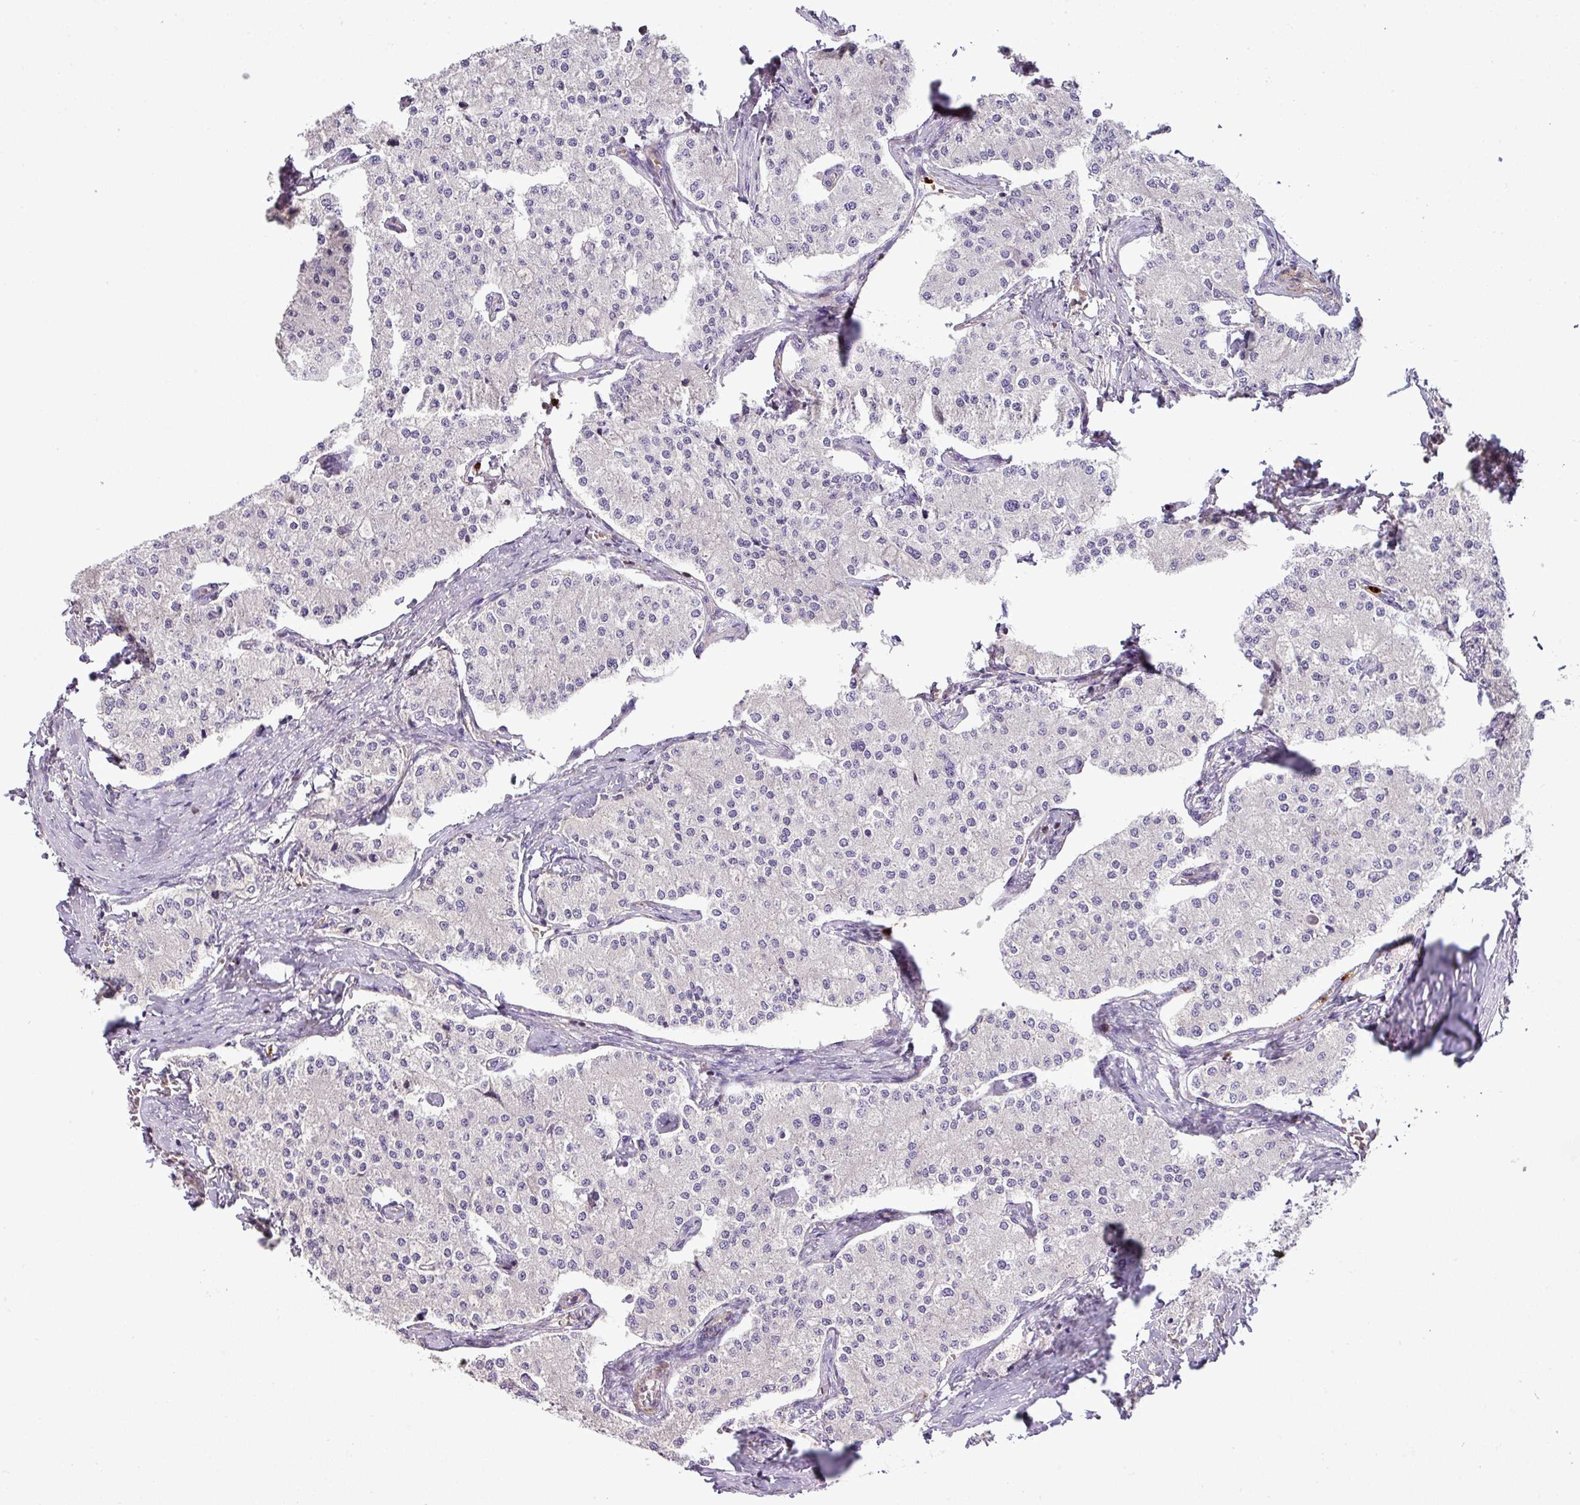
{"staining": {"intensity": "negative", "quantity": "none", "location": "none"}, "tissue": "carcinoid", "cell_type": "Tumor cells", "image_type": "cancer", "snomed": [{"axis": "morphology", "description": "Carcinoid, malignant, NOS"}, {"axis": "topography", "description": "Colon"}], "caption": "Tumor cells are negative for protein expression in human malignant carcinoid.", "gene": "NBEAL2", "patient": {"sex": "female", "age": 52}}